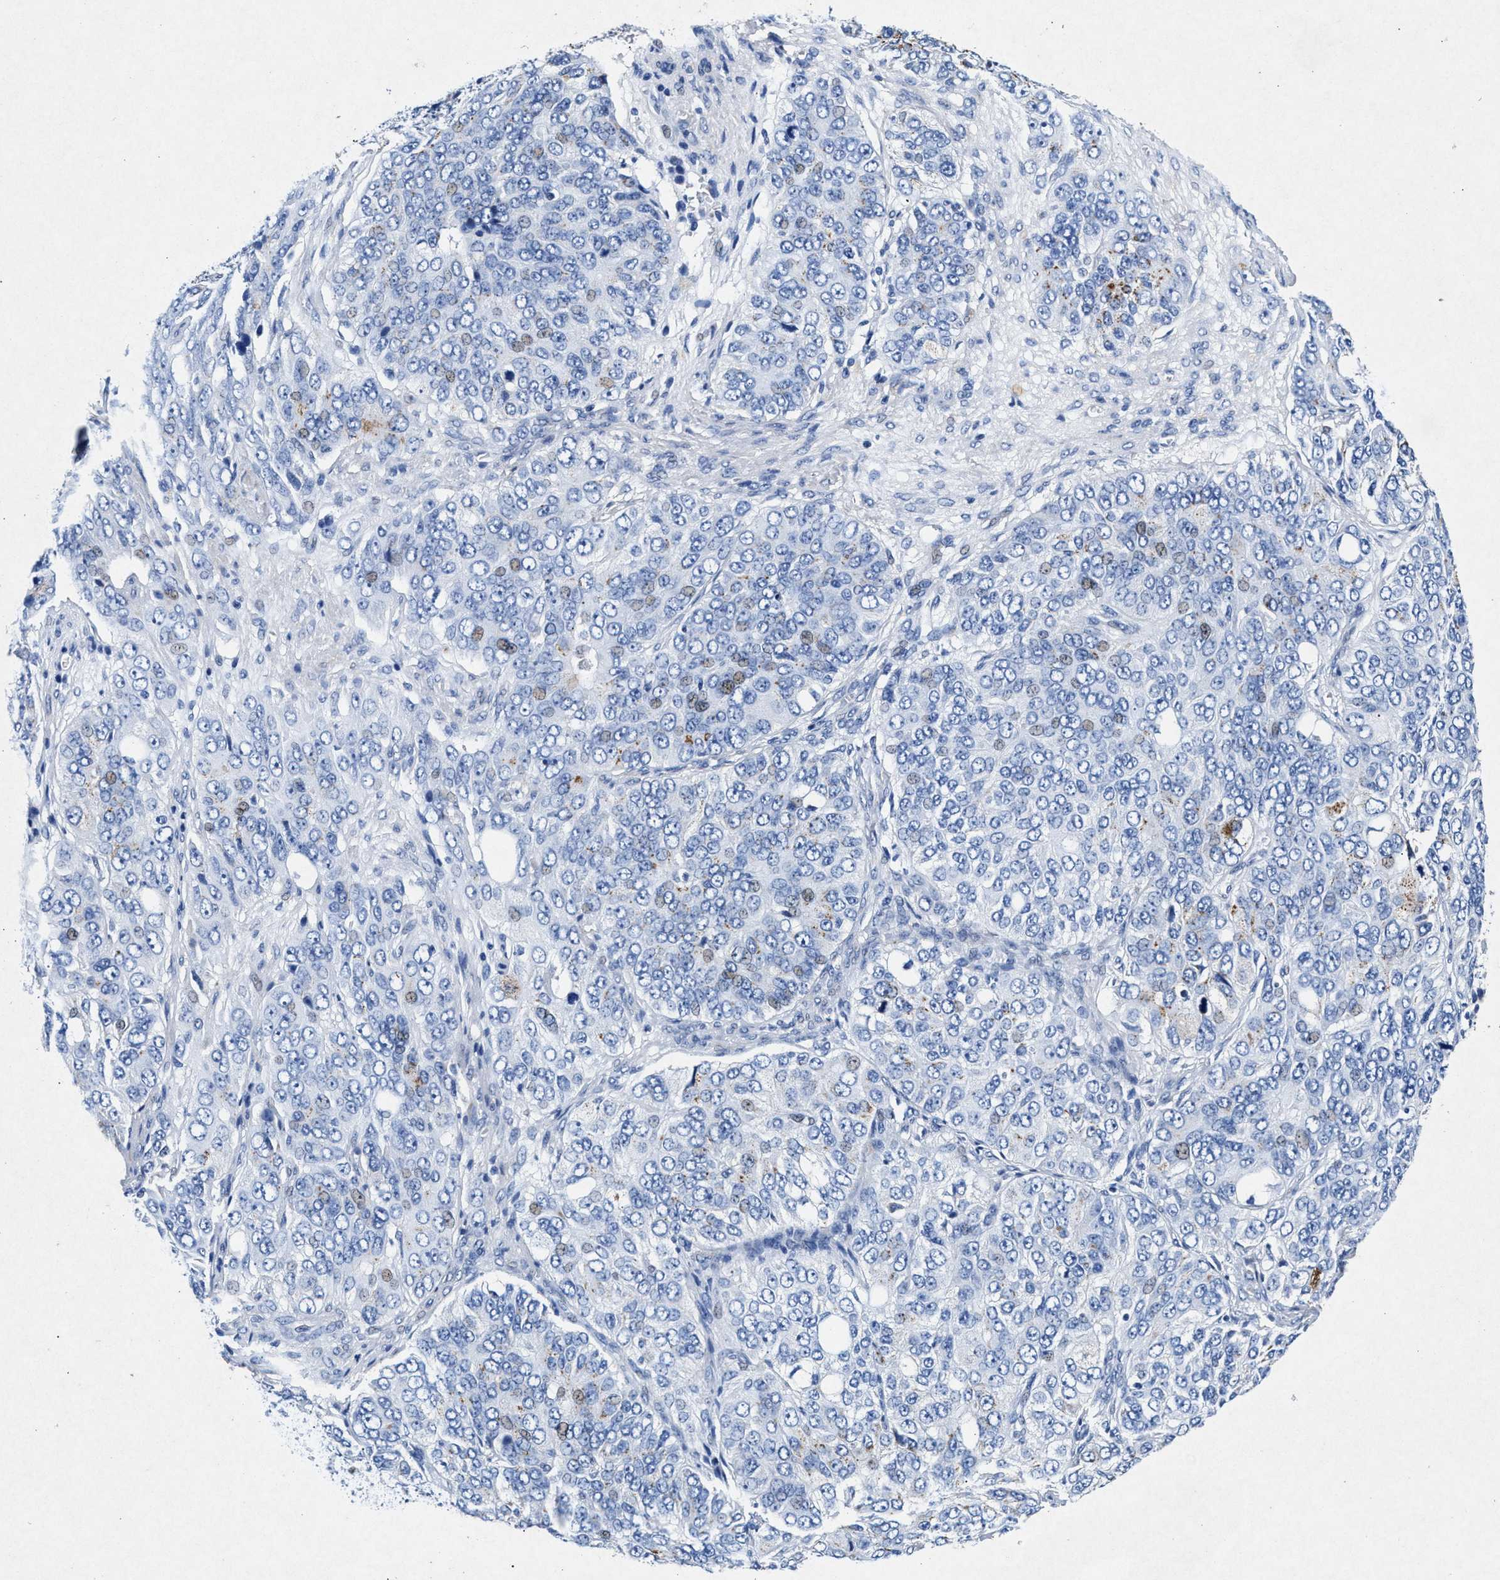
{"staining": {"intensity": "weak", "quantity": "<25%", "location": "nuclear"}, "tissue": "ovarian cancer", "cell_type": "Tumor cells", "image_type": "cancer", "snomed": [{"axis": "morphology", "description": "Carcinoma, endometroid"}, {"axis": "topography", "description": "Ovary"}], "caption": "Endometroid carcinoma (ovarian) was stained to show a protein in brown. There is no significant positivity in tumor cells.", "gene": "MAP6", "patient": {"sex": "female", "age": 51}}